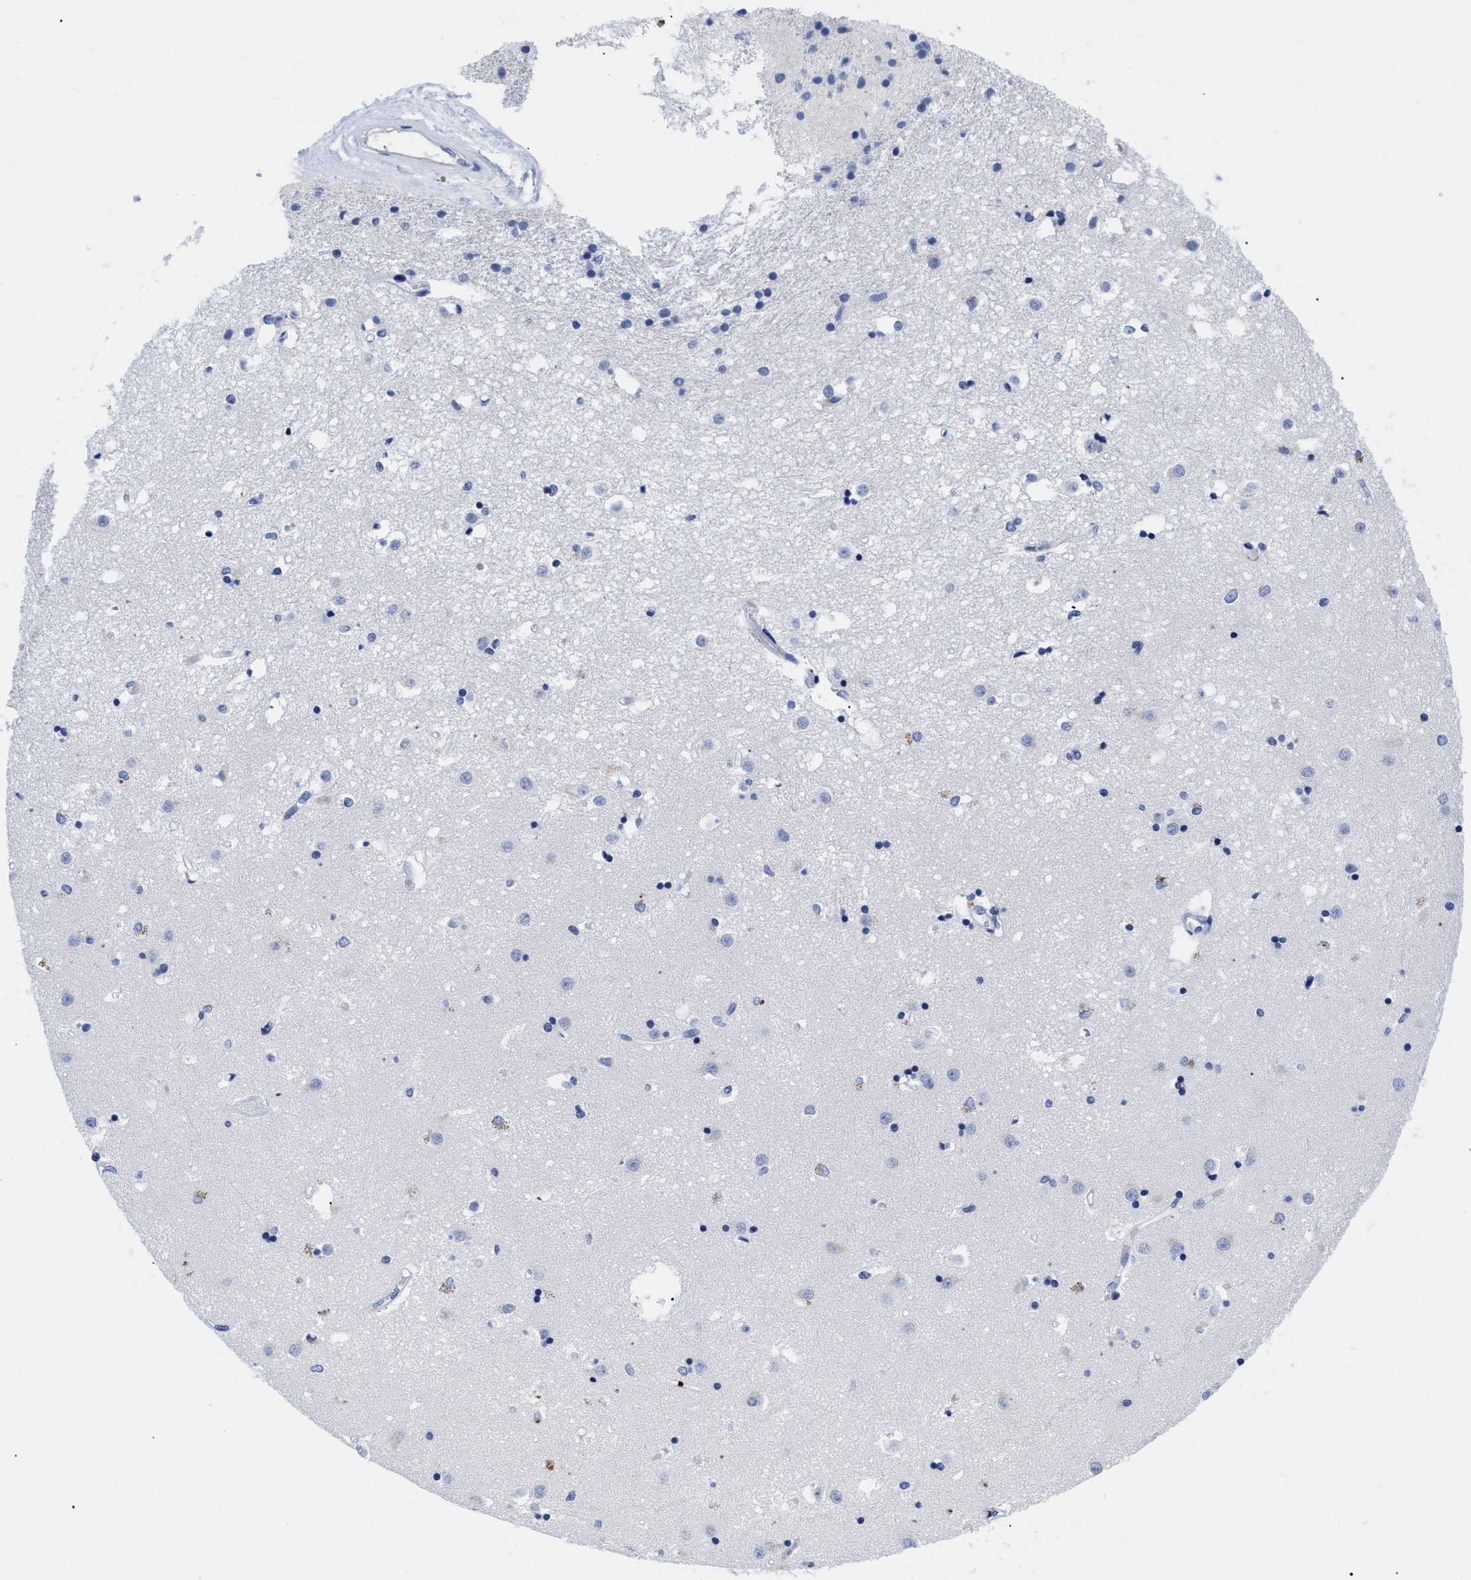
{"staining": {"intensity": "negative", "quantity": "none", "location": "none"}, "tissue": "caudate", "cell_type": "Glial cells", "image_type": "normal", "snomed": [{"axis": "morphology", "description": "Normal tissue, NOS"}, {"axis": "topography", "description": "Lateral ventricle wall"}], "caption": "A photomicrograph of human caudate is negative for staining in glial cells.", "gene": "TREML1", "patient": {"sex": "male", "age": 45}}